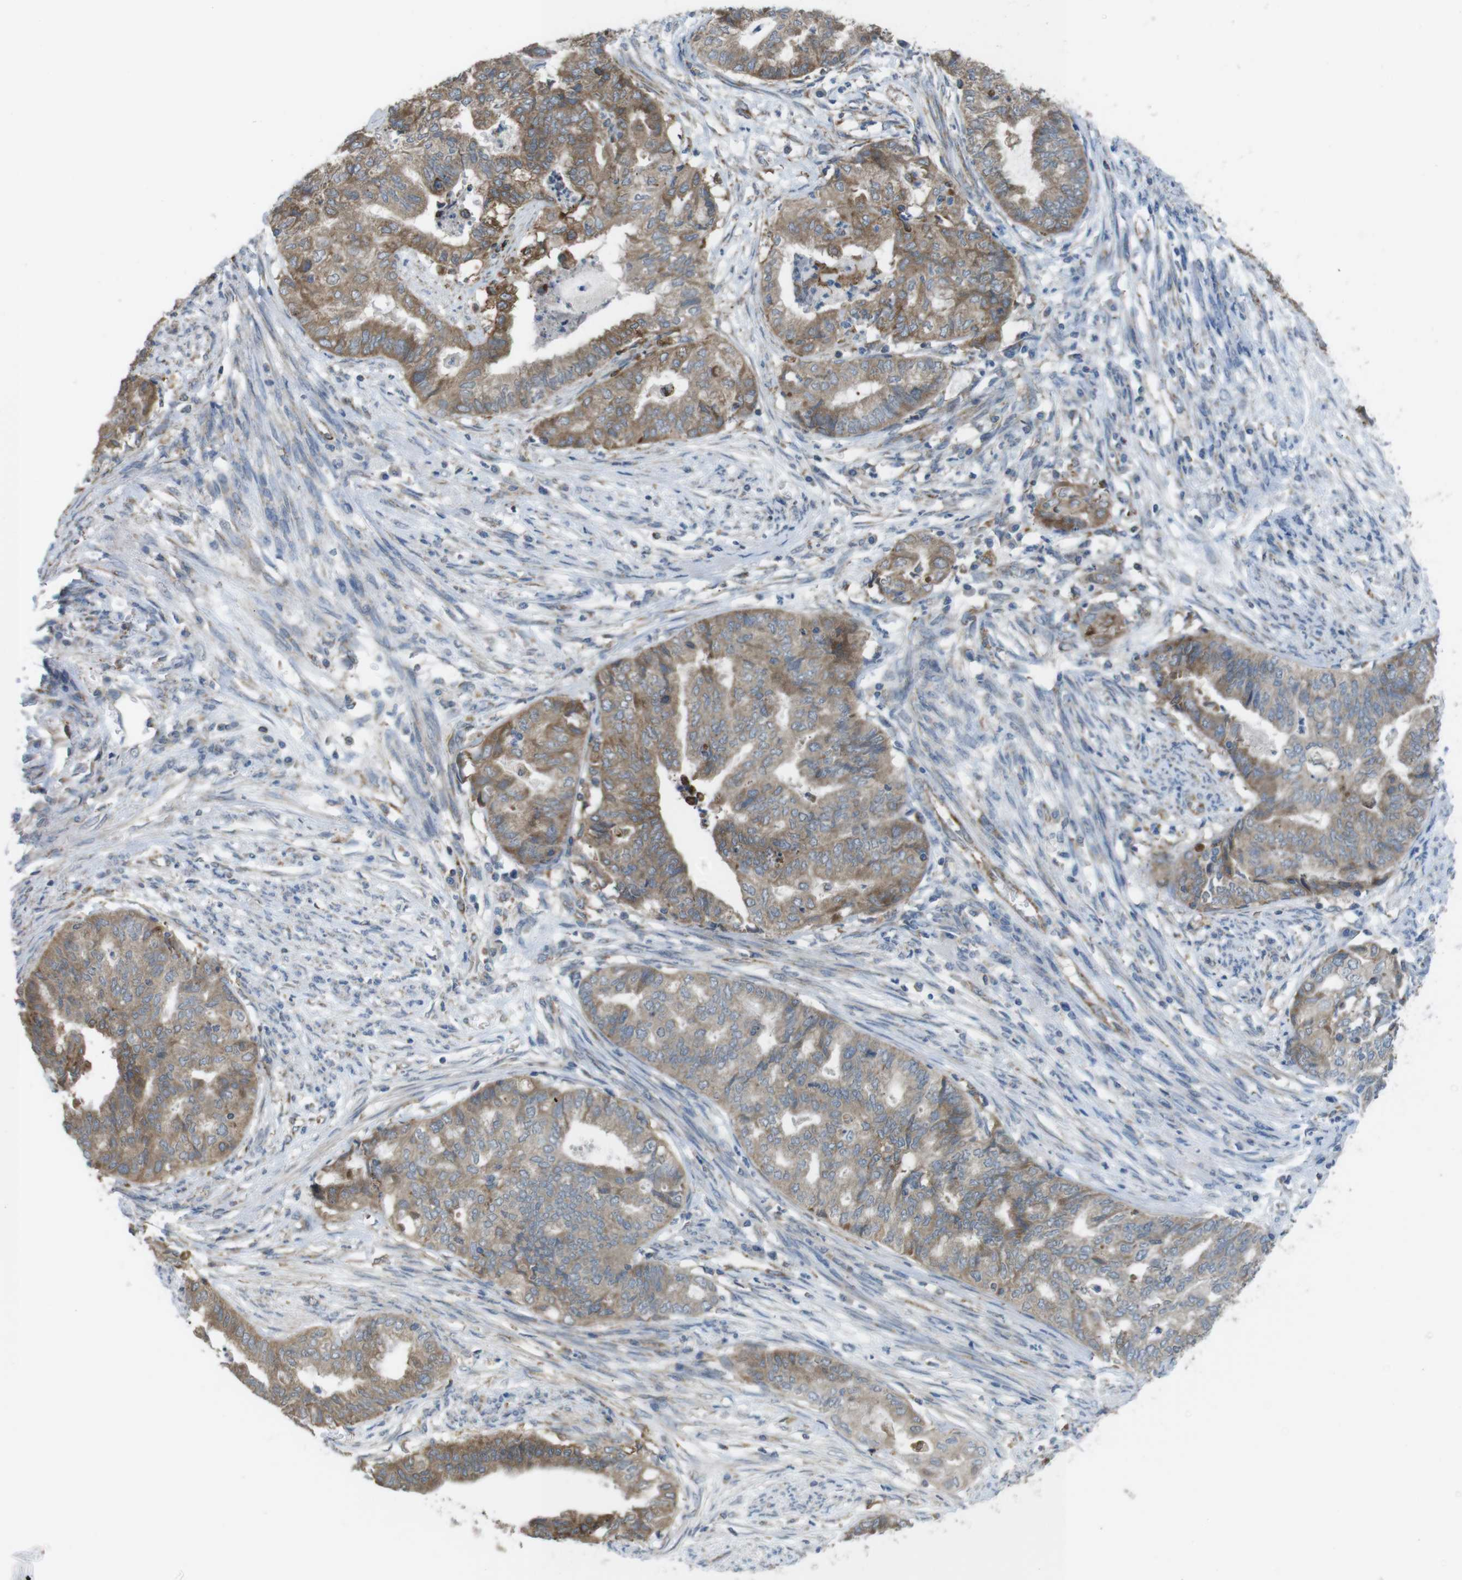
{"staining": {"intensity": "moderate", "quantity": ">75%", "location": "cytoplasmic/membranous"}, "tissue": "endometrial cancer", "cell_type": "Tumor cells", "image_type": "cancer", "snomed": [{"axis": "morphology", "description": "Adenocarcinoma, NOS"}, {"axis": "topography", "description": "Endometrium"}], "caption": "Human endometrial adenocarcinoma stained with a protein marker reveals moderate staining in tumor cells.", "gene": "GRIK2", "patient": {"sex": "female", "age": 79}}